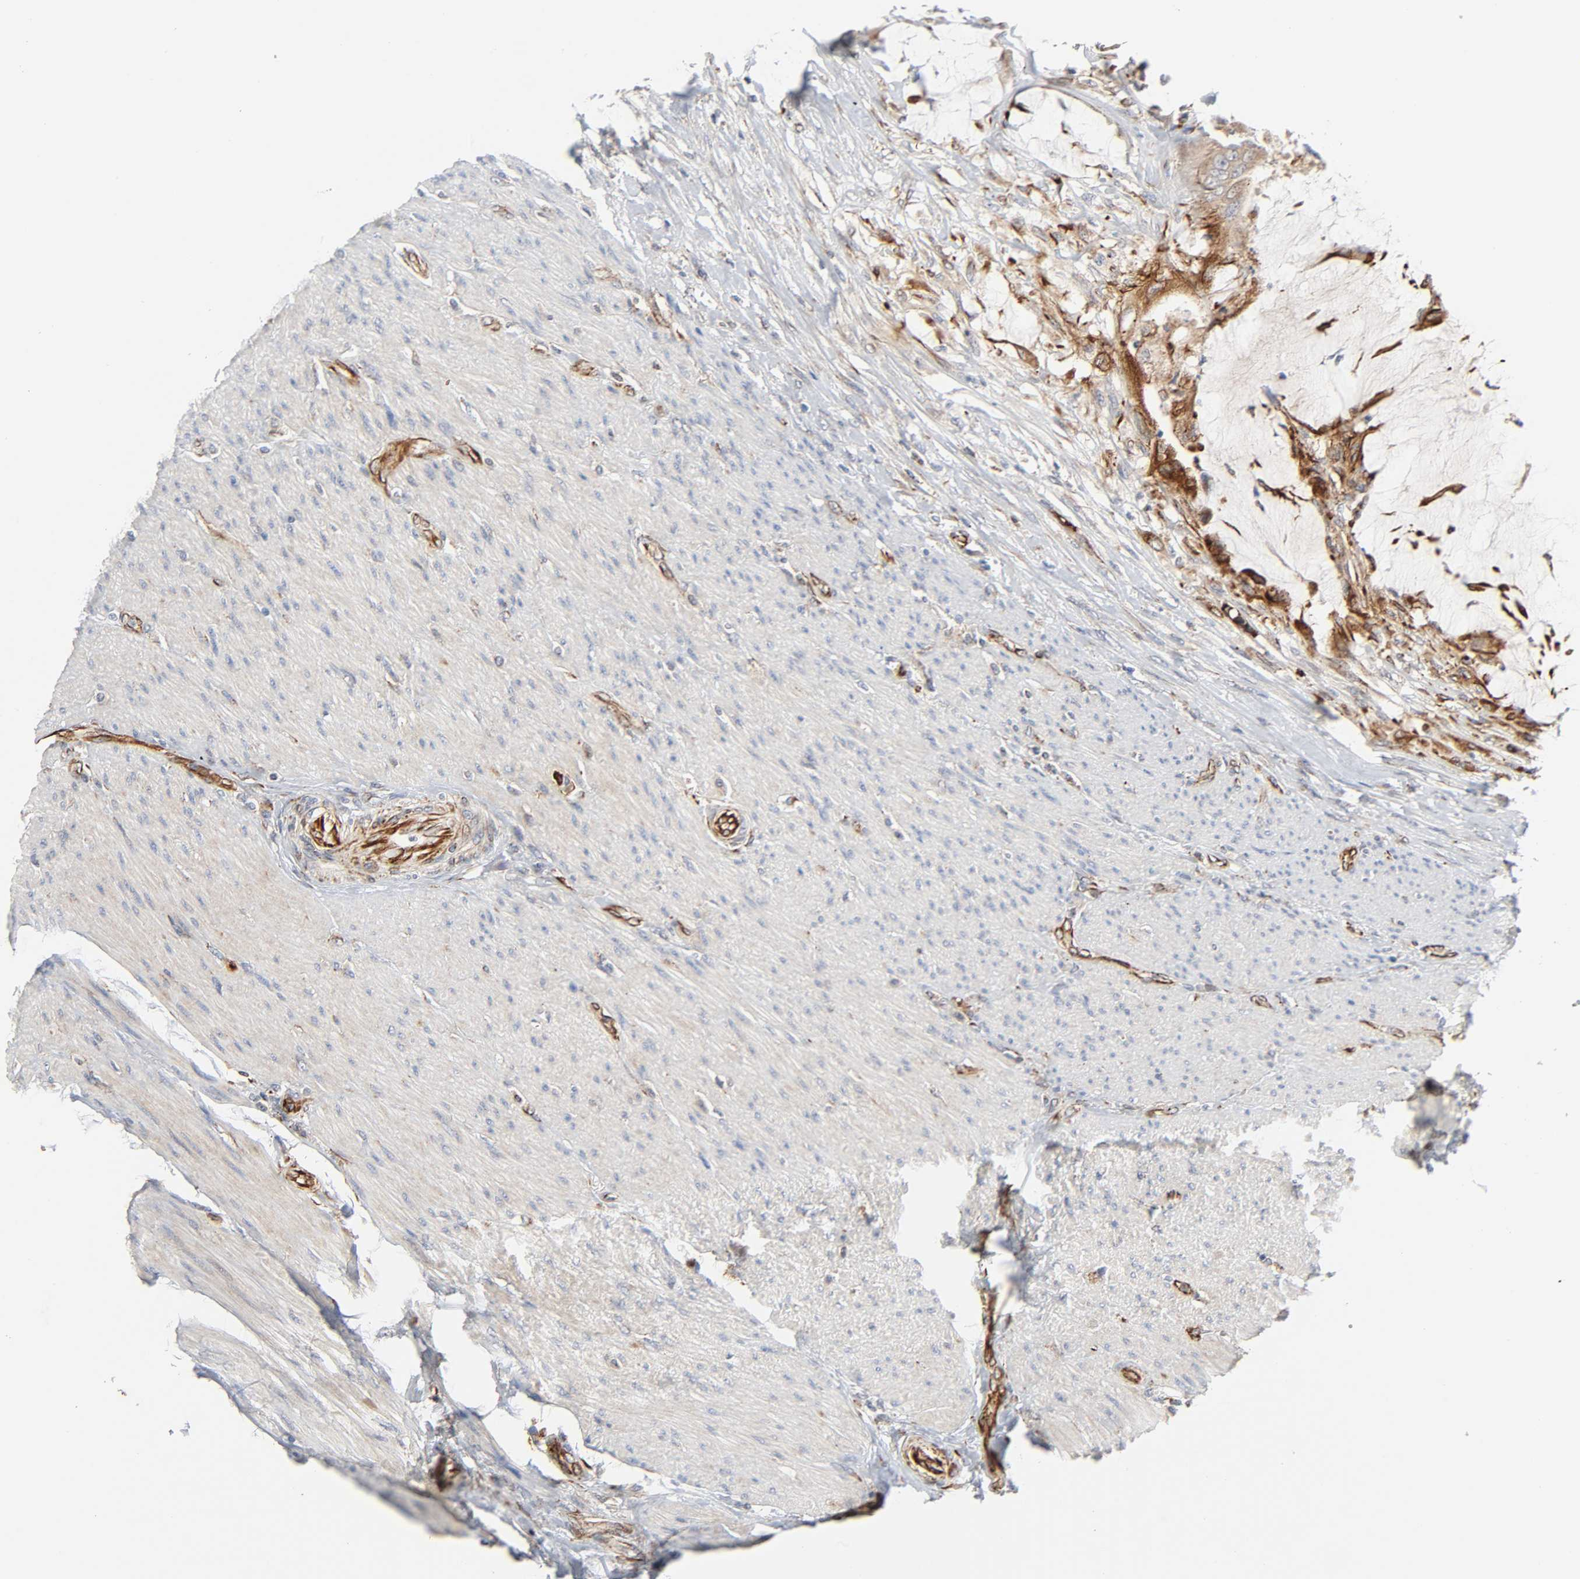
{"staining": {"intensity": "weak", "quantity": ">75%", "location": "cytoplasmic/membranous"}, "tissue": "colorectal cancer", "cell_type": "Tumor cells", "image_type": "cancer", "snomed": [{"axis": "morphology", "description": "Adenocarcinoma, NOS"}, {"axis": "topography", "description": "Rectum"}], "caption": "Protein analysis of adenocarcinoma (colorectal) tissue exhibits weak cytoplasmic/membranous positivity in approximately >75% of tumor cells.", "gene": "REEP6", "patient": {"sex": "female", "age": 77}}